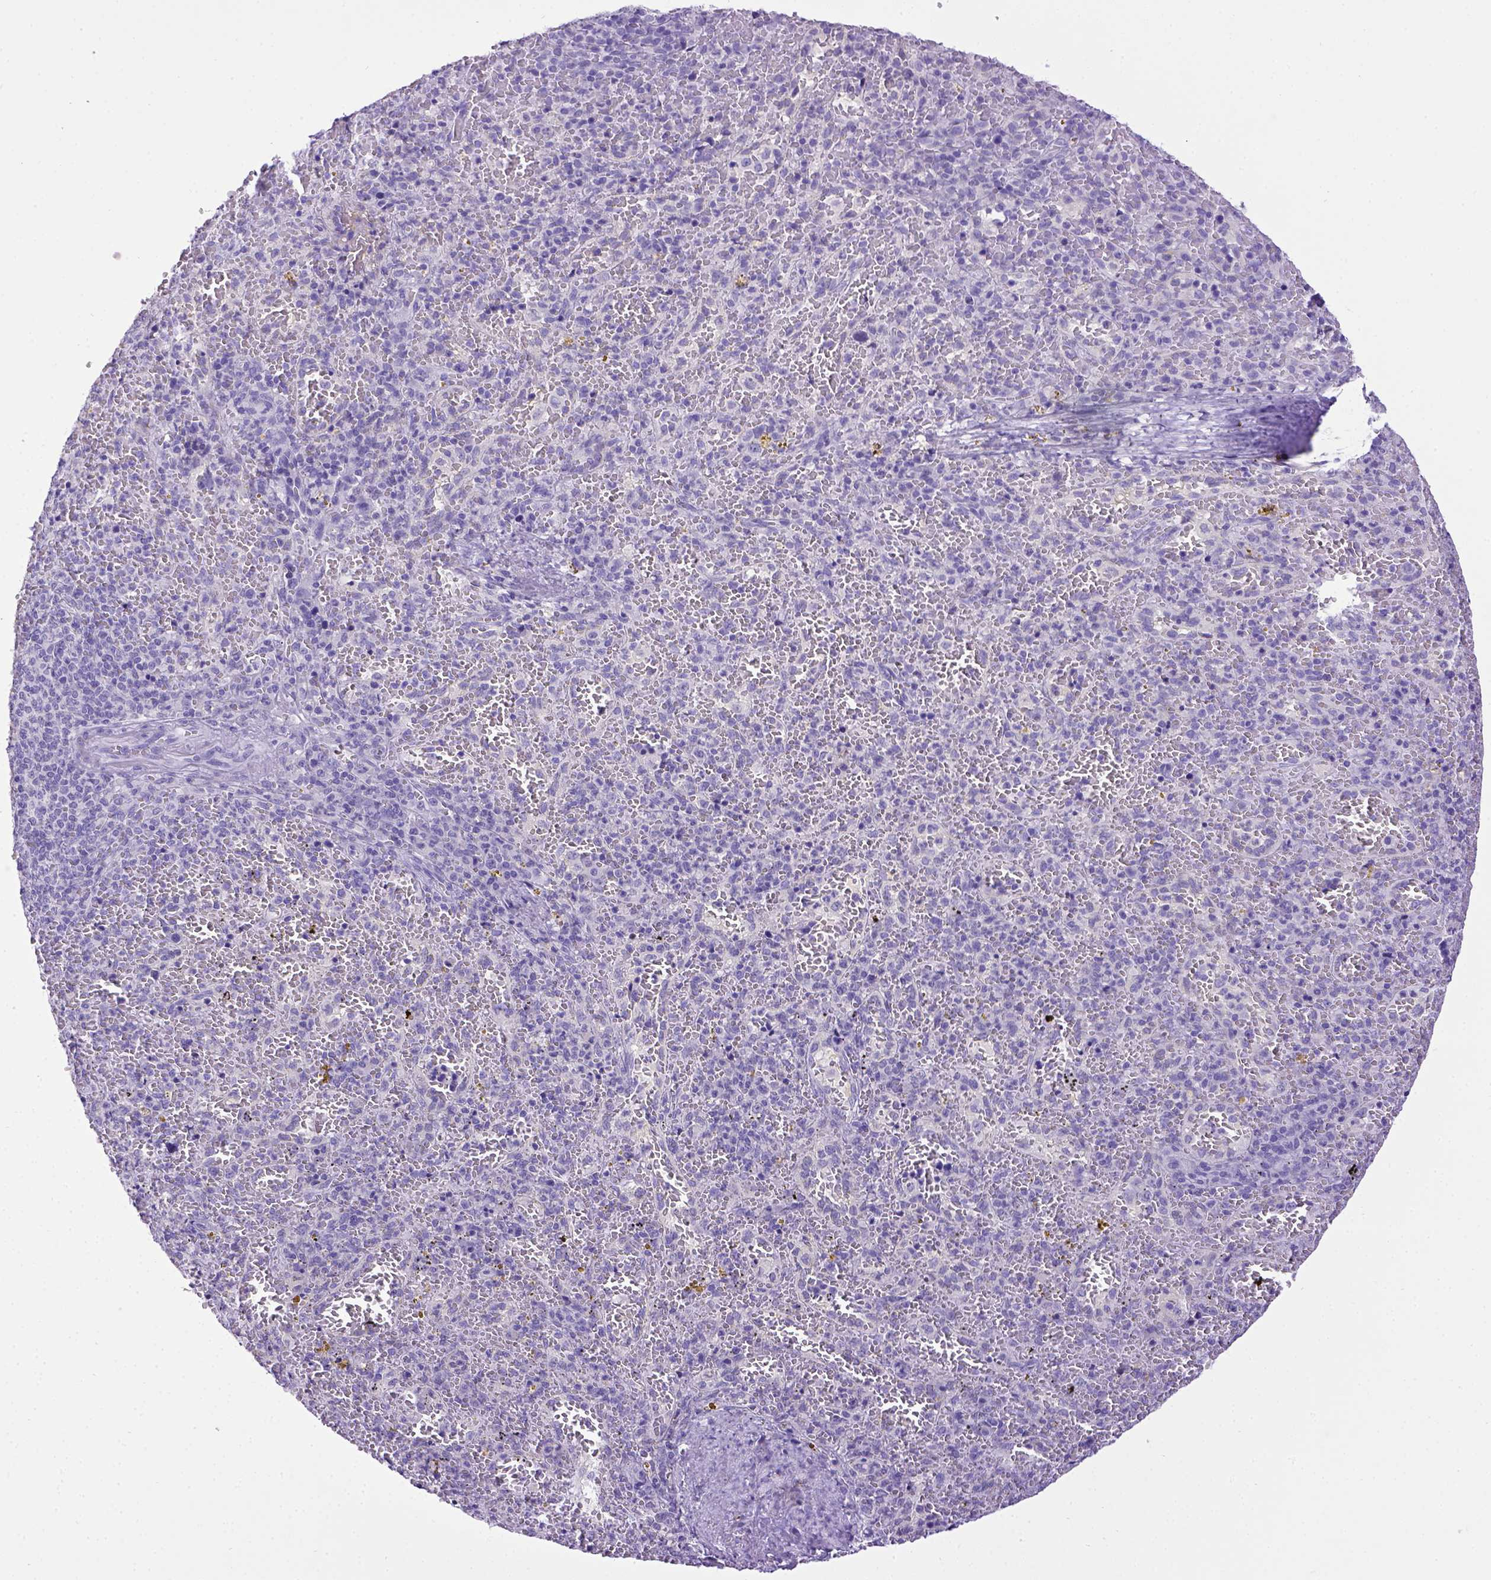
{"staining": {"intensity": "negative", "quantity": "none", "location": "none"}, "tissue": "spleen", "cell_type": "Cells in red pulp", "image_type": "normal", "snomed": [{"axis": "morphology", "description": "Normal tissue, NOS"}, {"axis": "topography", "description": "Spleen"}], "caption": "High magnification brightfield microscopy of unremarkable spleen stained with DAB (3,3'-diaminobenzidine) (brown) and counterstained with hematoxylin (blue): cells in red pulp show no significant positivity.", "gene": "ESR1", "patient": {"sex": "female", "age": 50}}